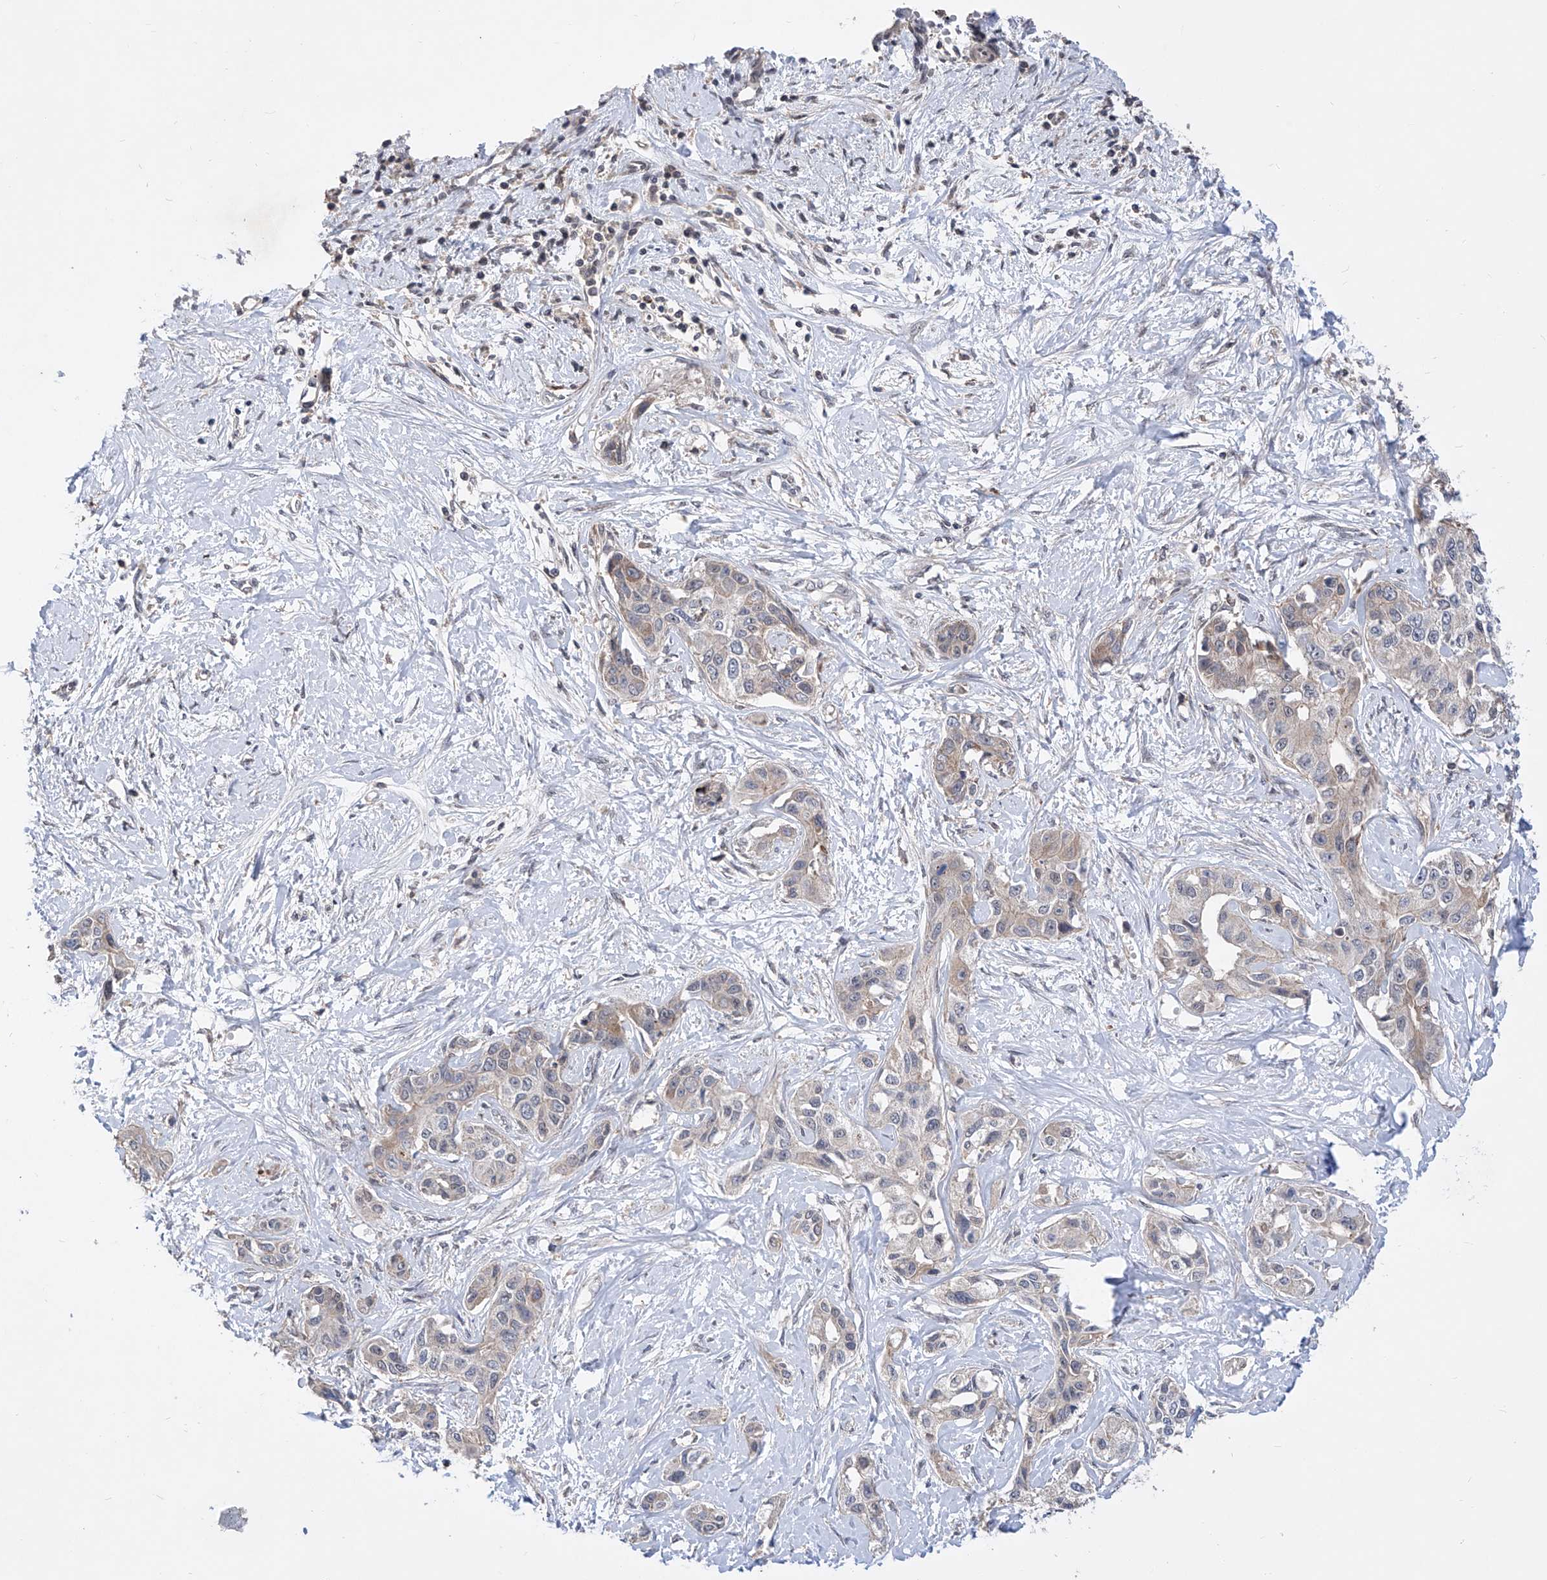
{"staining": {"intensity": "weak", "quantity": "25%-75%", "location": "cytoplasmic/membranous"}, "tissue": "liver cancer", "cell_type": "Tumor cells", "image_type": "cancer", "snomed": [{"axis": "morphology", "description": "Cholangiocarcinoma"}, {"axis": "topography", "description": "Liver"}], "caption": "Human liver cancer stained with a brown dye exhibits weak cytoplasmic/membranous positive positivity in about 25%-75% of tumor cells.", "gene": "KIFC2", "patient": {"sex": "male", "age": 59}}